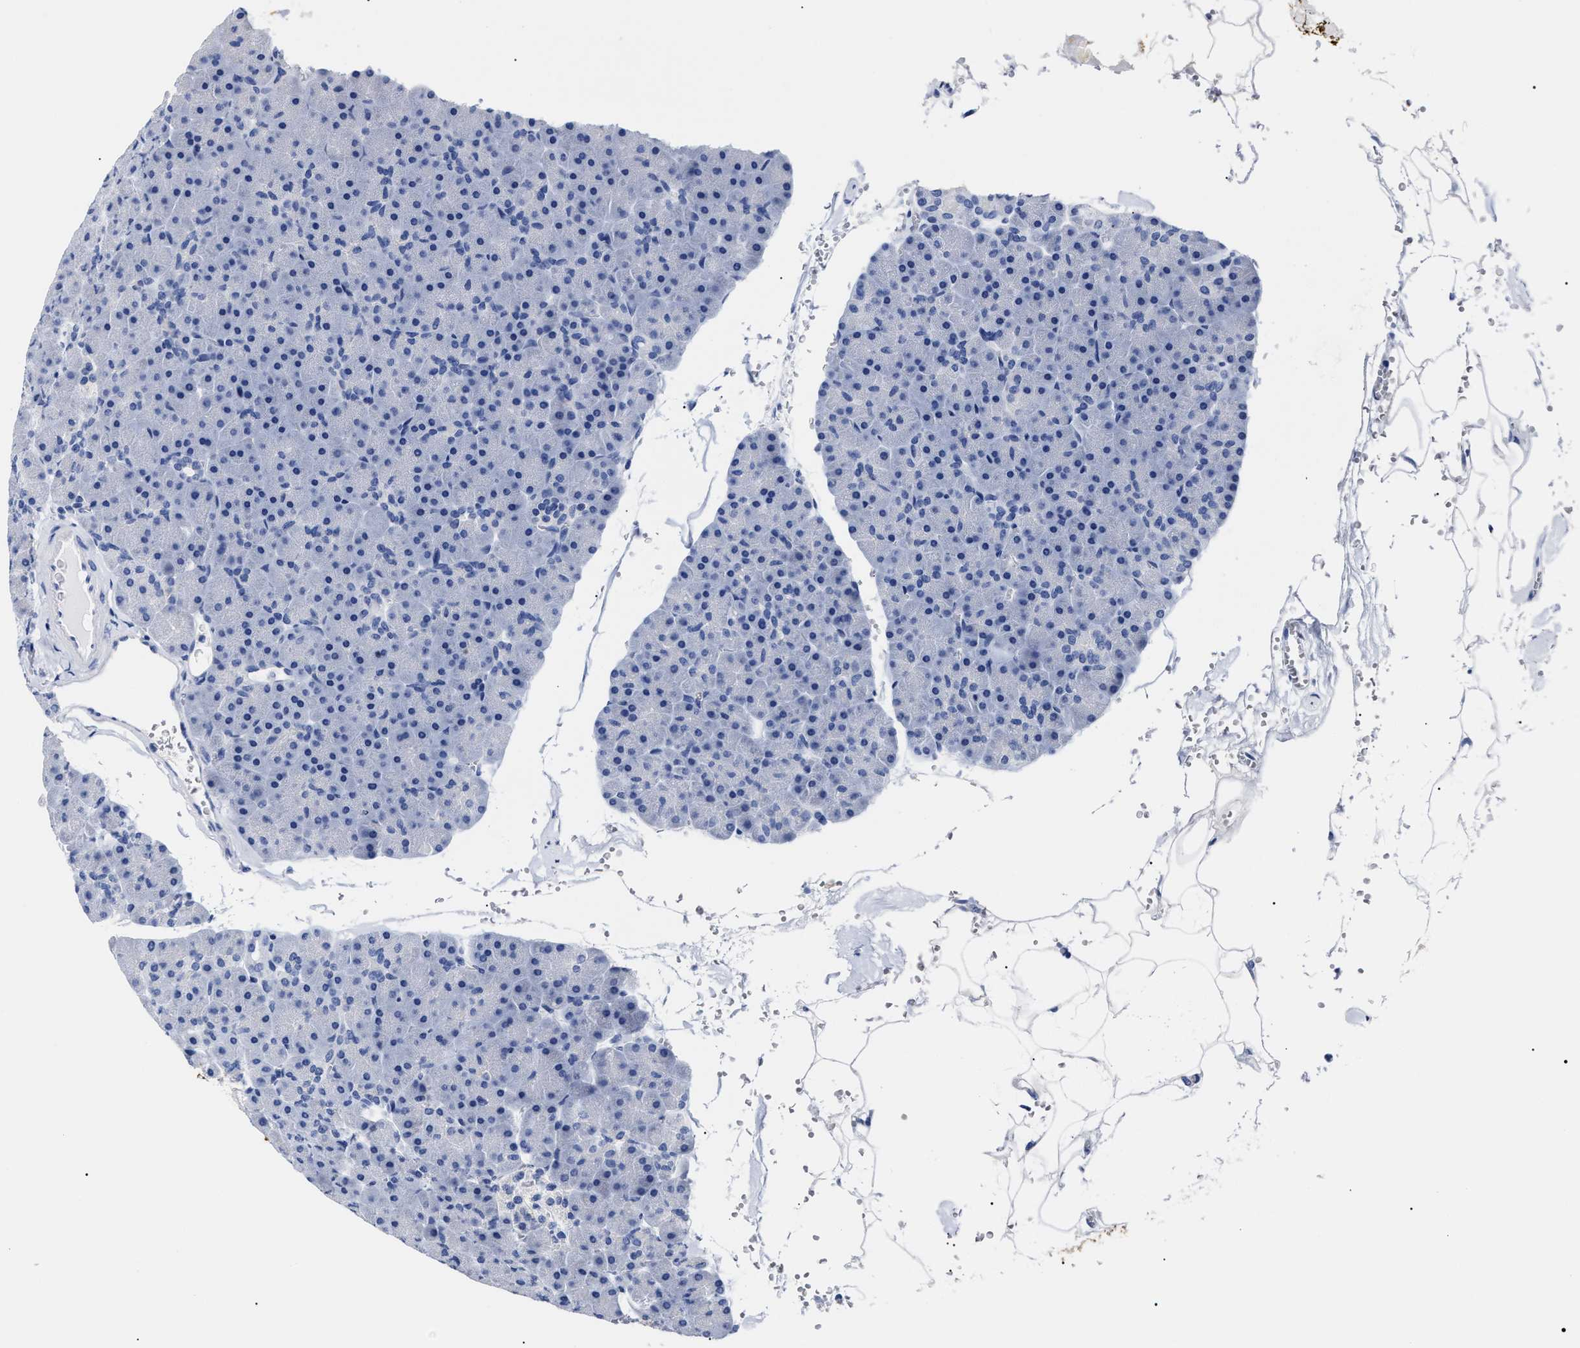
{"staining": {"intensity": "negative", "quantity": "none", "location": "none"}, "tissue": "pancreas", "cell_type": "Exocrine glandular cells", "image_type": "normal", "snomed": [{"axis": "morphology", "description": "Normal tissue, NOS"}, {"axis": "topography", "description": "Pancreas"}], "caption": "Exocrine glandular cells show no significant protein positivity in unremarkable pancreas. (DAB immunohistochemistry visualized using brightfield microscopy, high magnification).", "gene": "ALPG", "patient": {"sex": "male", "age": 35}}